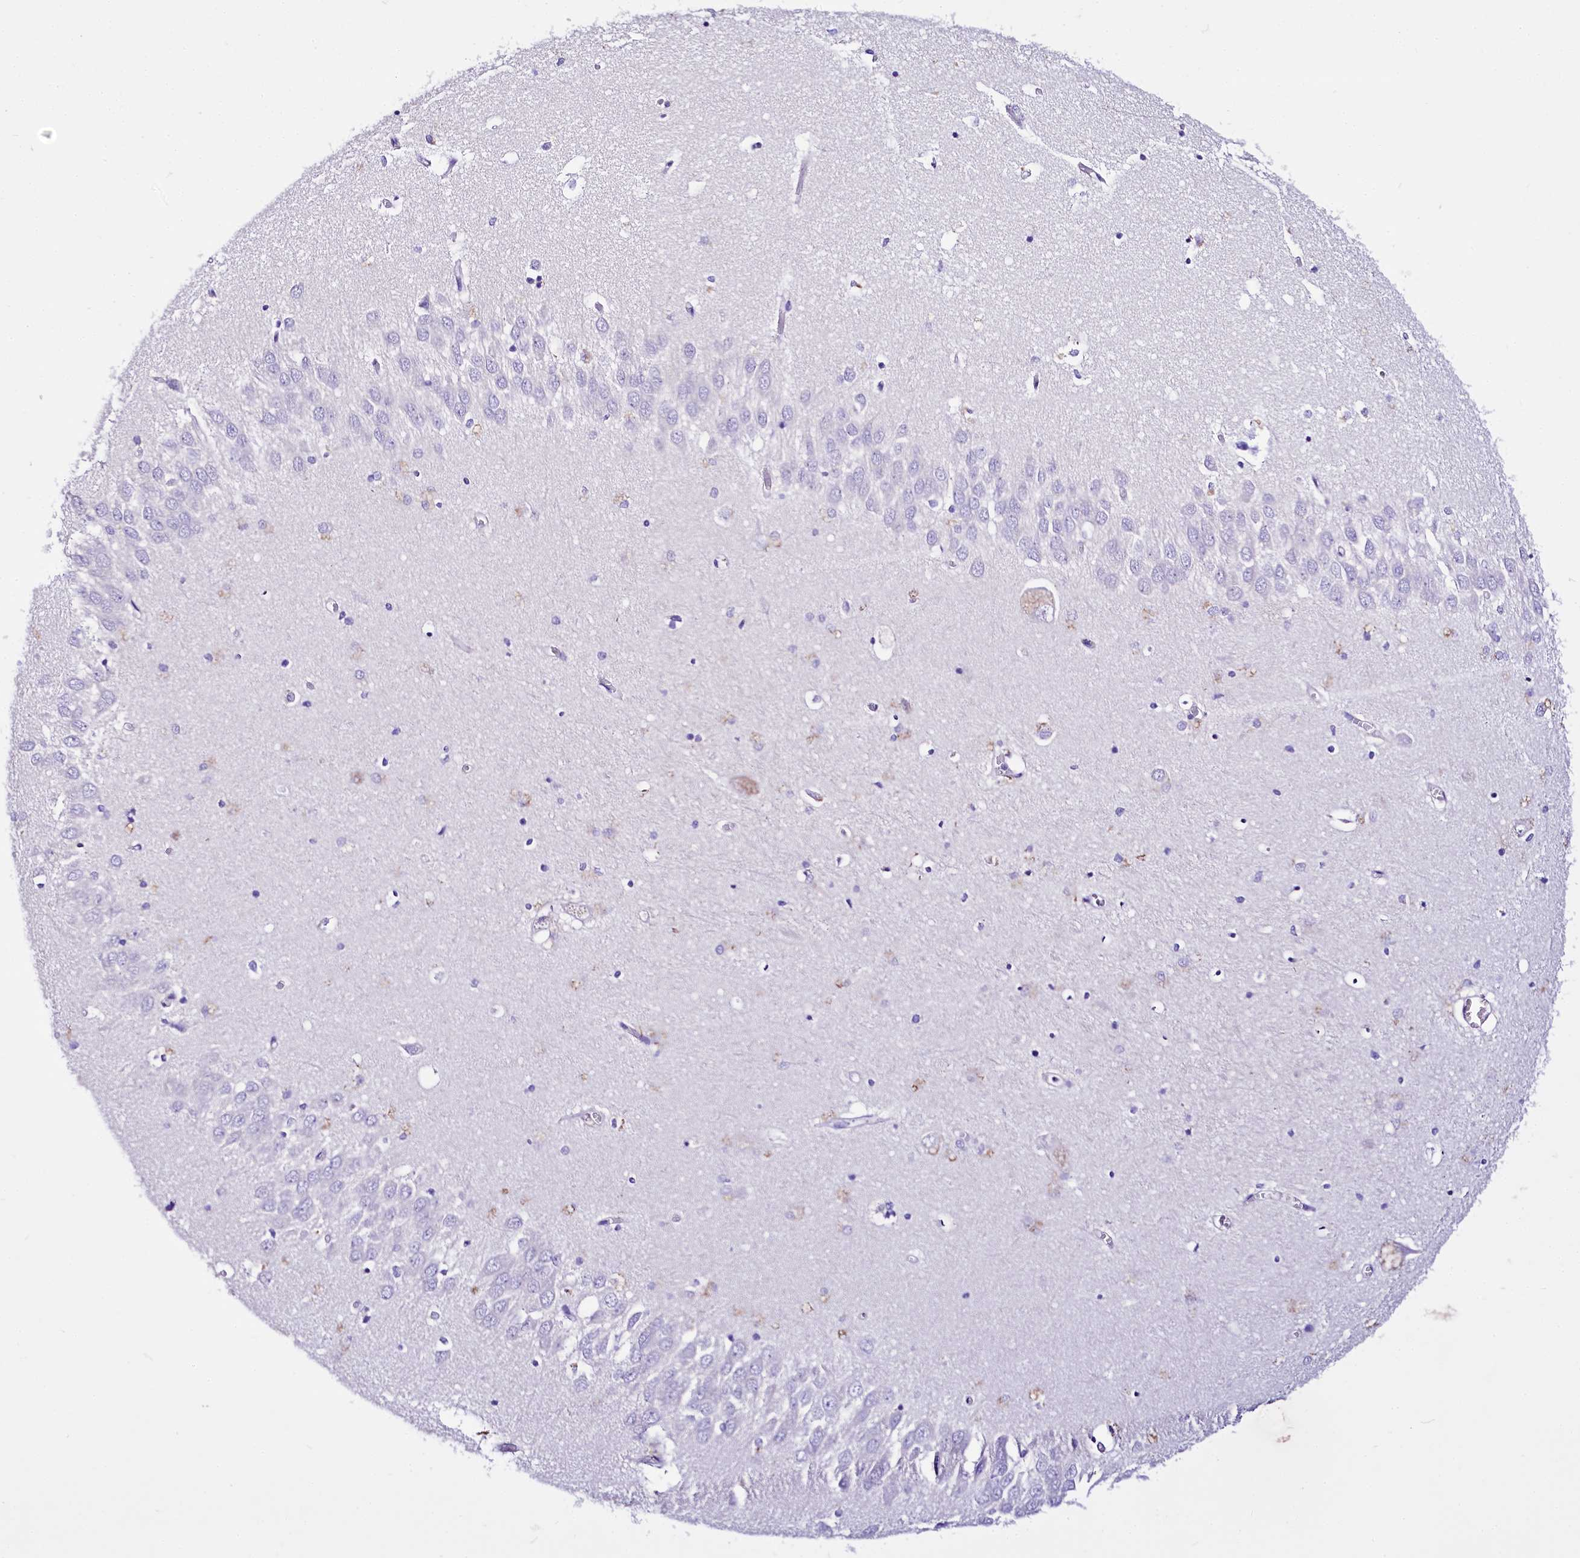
{"staining": {"intensity": "weak", "quantity": "<25%", "location": "cytoplasmic/membranous"}, "tissue": "hippocampus", "cell_type": "Glial cells", "image_type": "normal", "snomed": [{"axis": "morphology", "description": "Normal tissue, NOS"}, {"axis": "topography", "description": "Hippocampus"}], "caption": "This is an immunohistochemistry (IHC) micrograph of benign hippocampus. There is no expression in glial cells.", "gene": "A2ML1", "patient": {"sex": "male", "age": 70}}